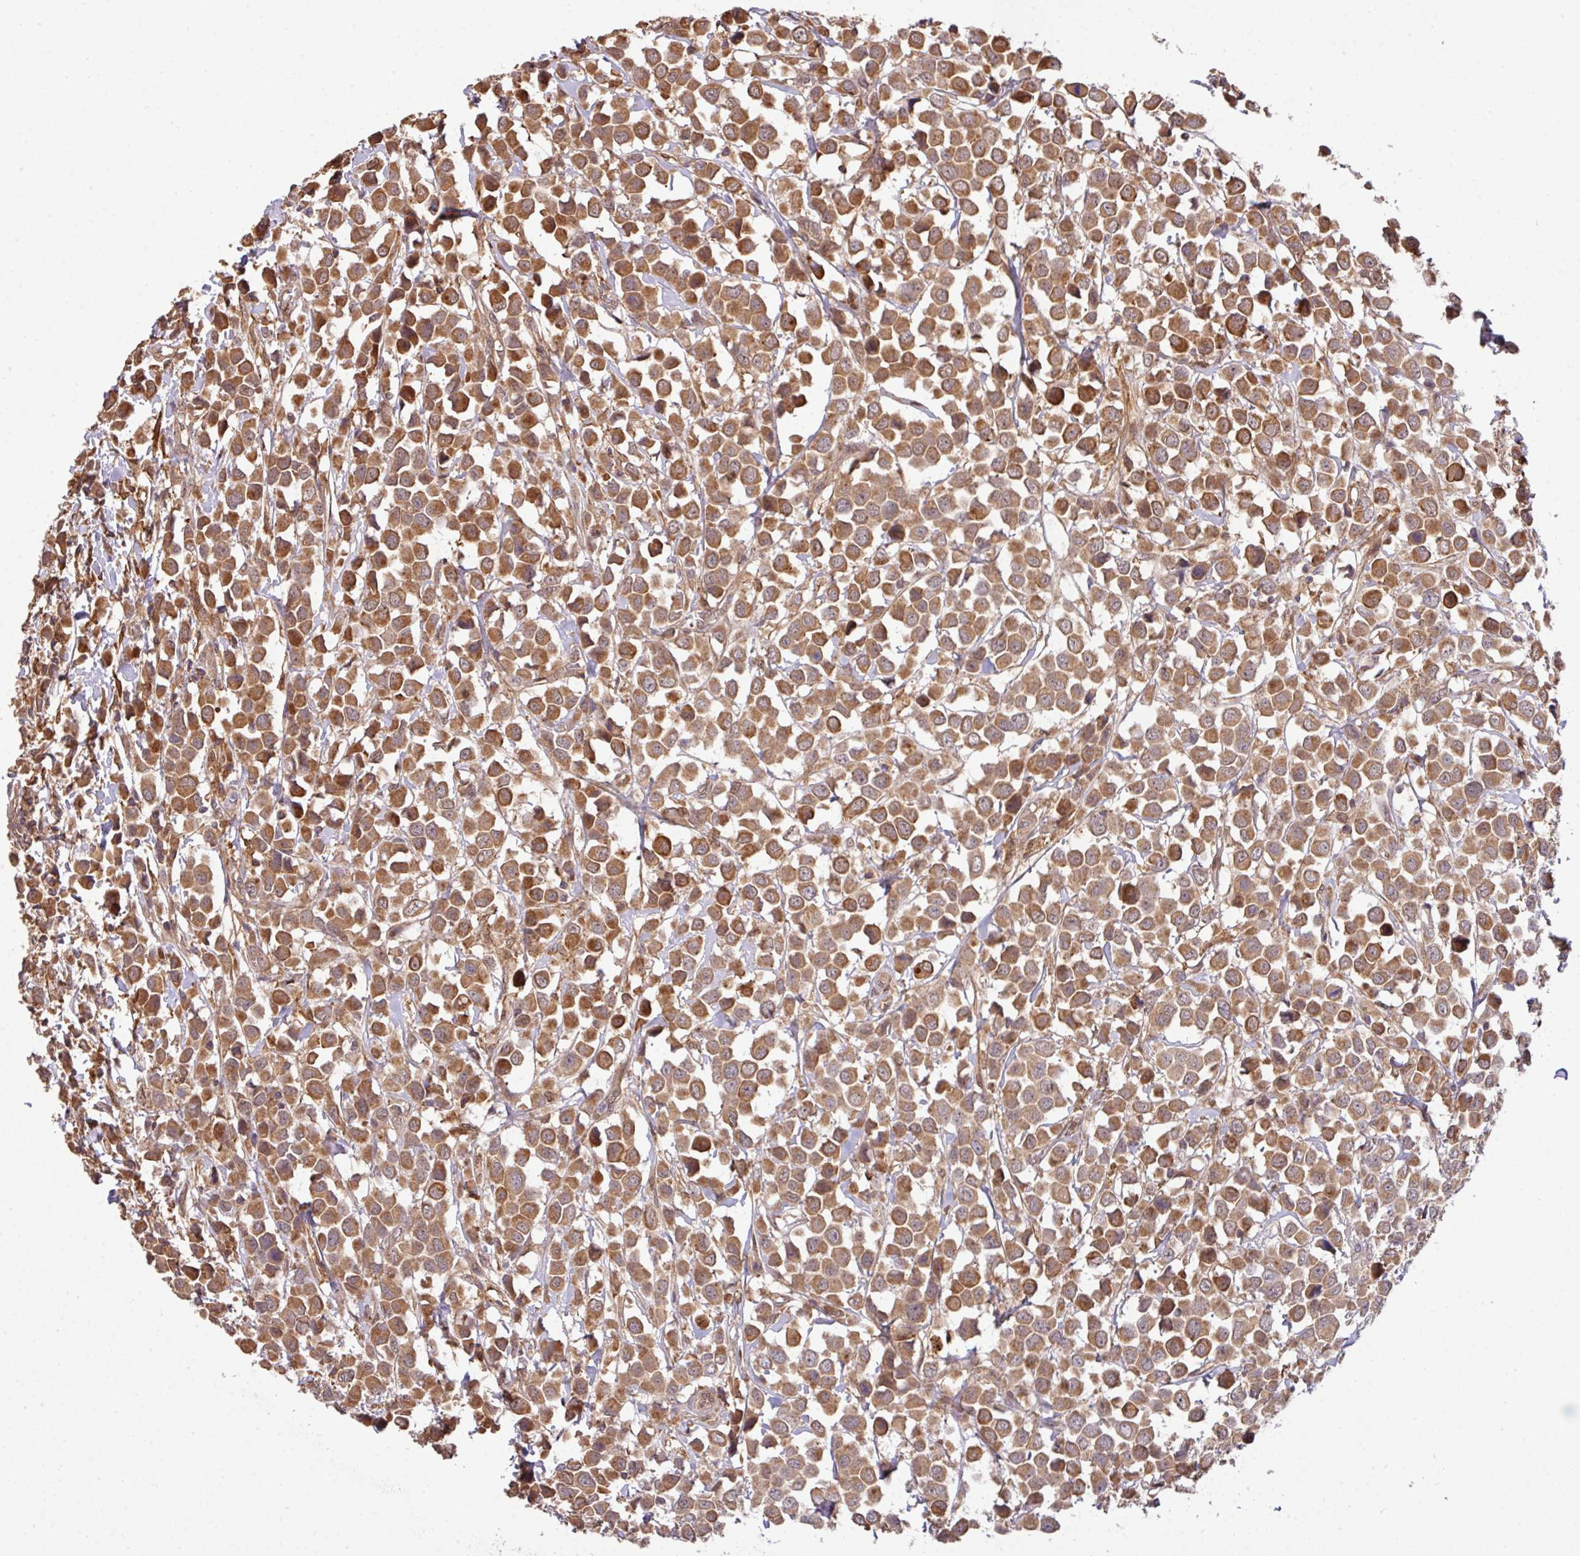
{"staining": {"intensity": "moderate", "quantity": ">75%", "location": "cytoplasmic/membranous"}, "tissue": "breast cancer", "cell_type": "Tumor cells", "image_type": "cancer", "snomed": [{"axis": "morphology", "description": "Duct carcinoma"}, {"axis": "topography", "description": "Breast"}], "caption": "This photomicrograph exhibits IHC staining of human intraductal carcinoma (breast), with medium moderate cytoplasmic/membranous expression in approximately >75% of tumor cells.", "gene": "ARPIN", "patient": {"sex": "female", "age": 61}}